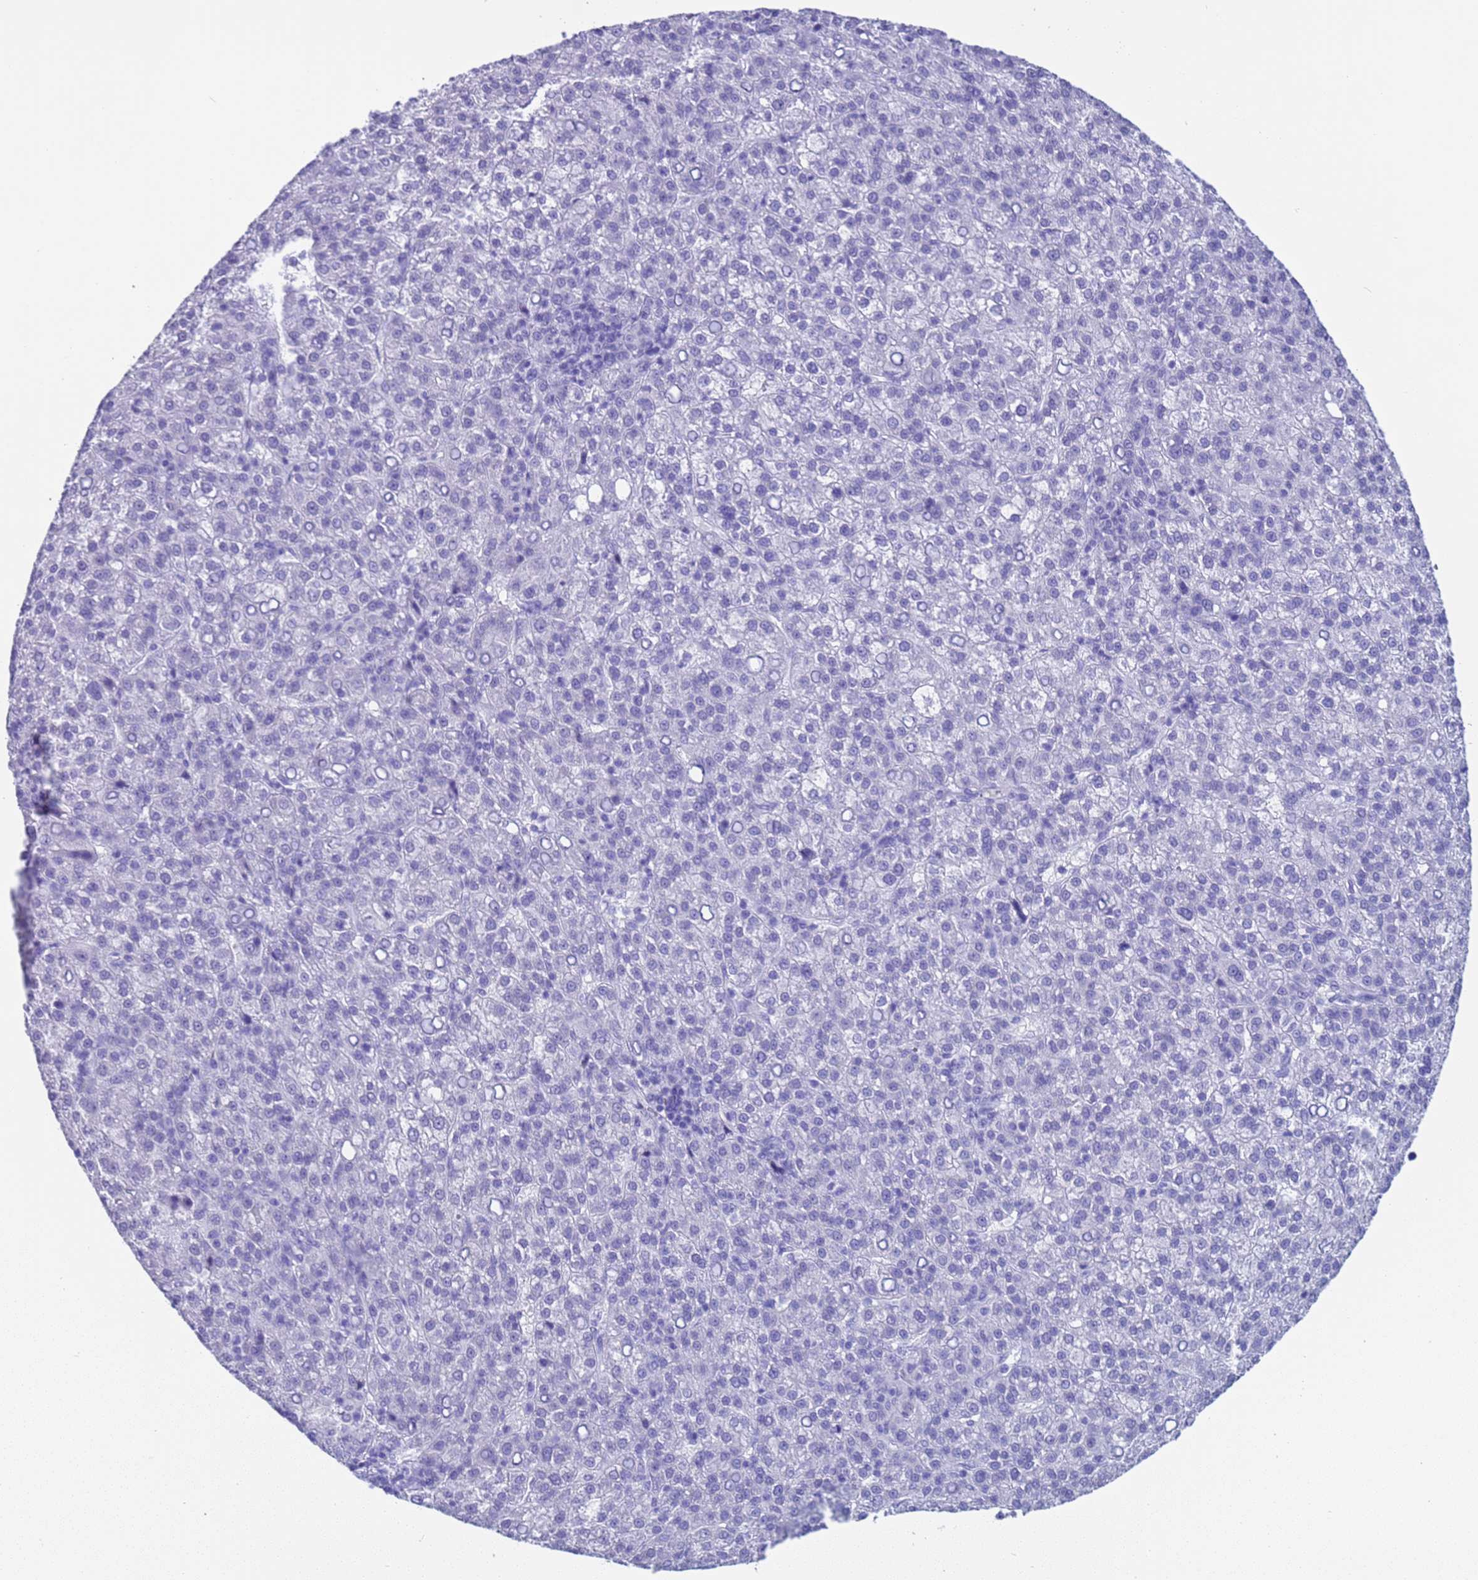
{"staining": {"intensity": "negative", "quantity": "none", "location": "none"}, "tissue": "liver cancer", "cell_type": "Tumor cells", "image_type": "cancer", "snomed": [{"axis": "morphology", "description": "Carcinoma, Hepatocellular, NOS"}, {"axis": "topography", "description": "Liver"}], "caption": "An immunohistochemistry micrograph of liver hepatocellular carcinoma is shown. There is no staining in tumor cells of liver hepatocellular carcinoma.", "gene": "CKM", "patient": {"sex": "female", "age": 58}}